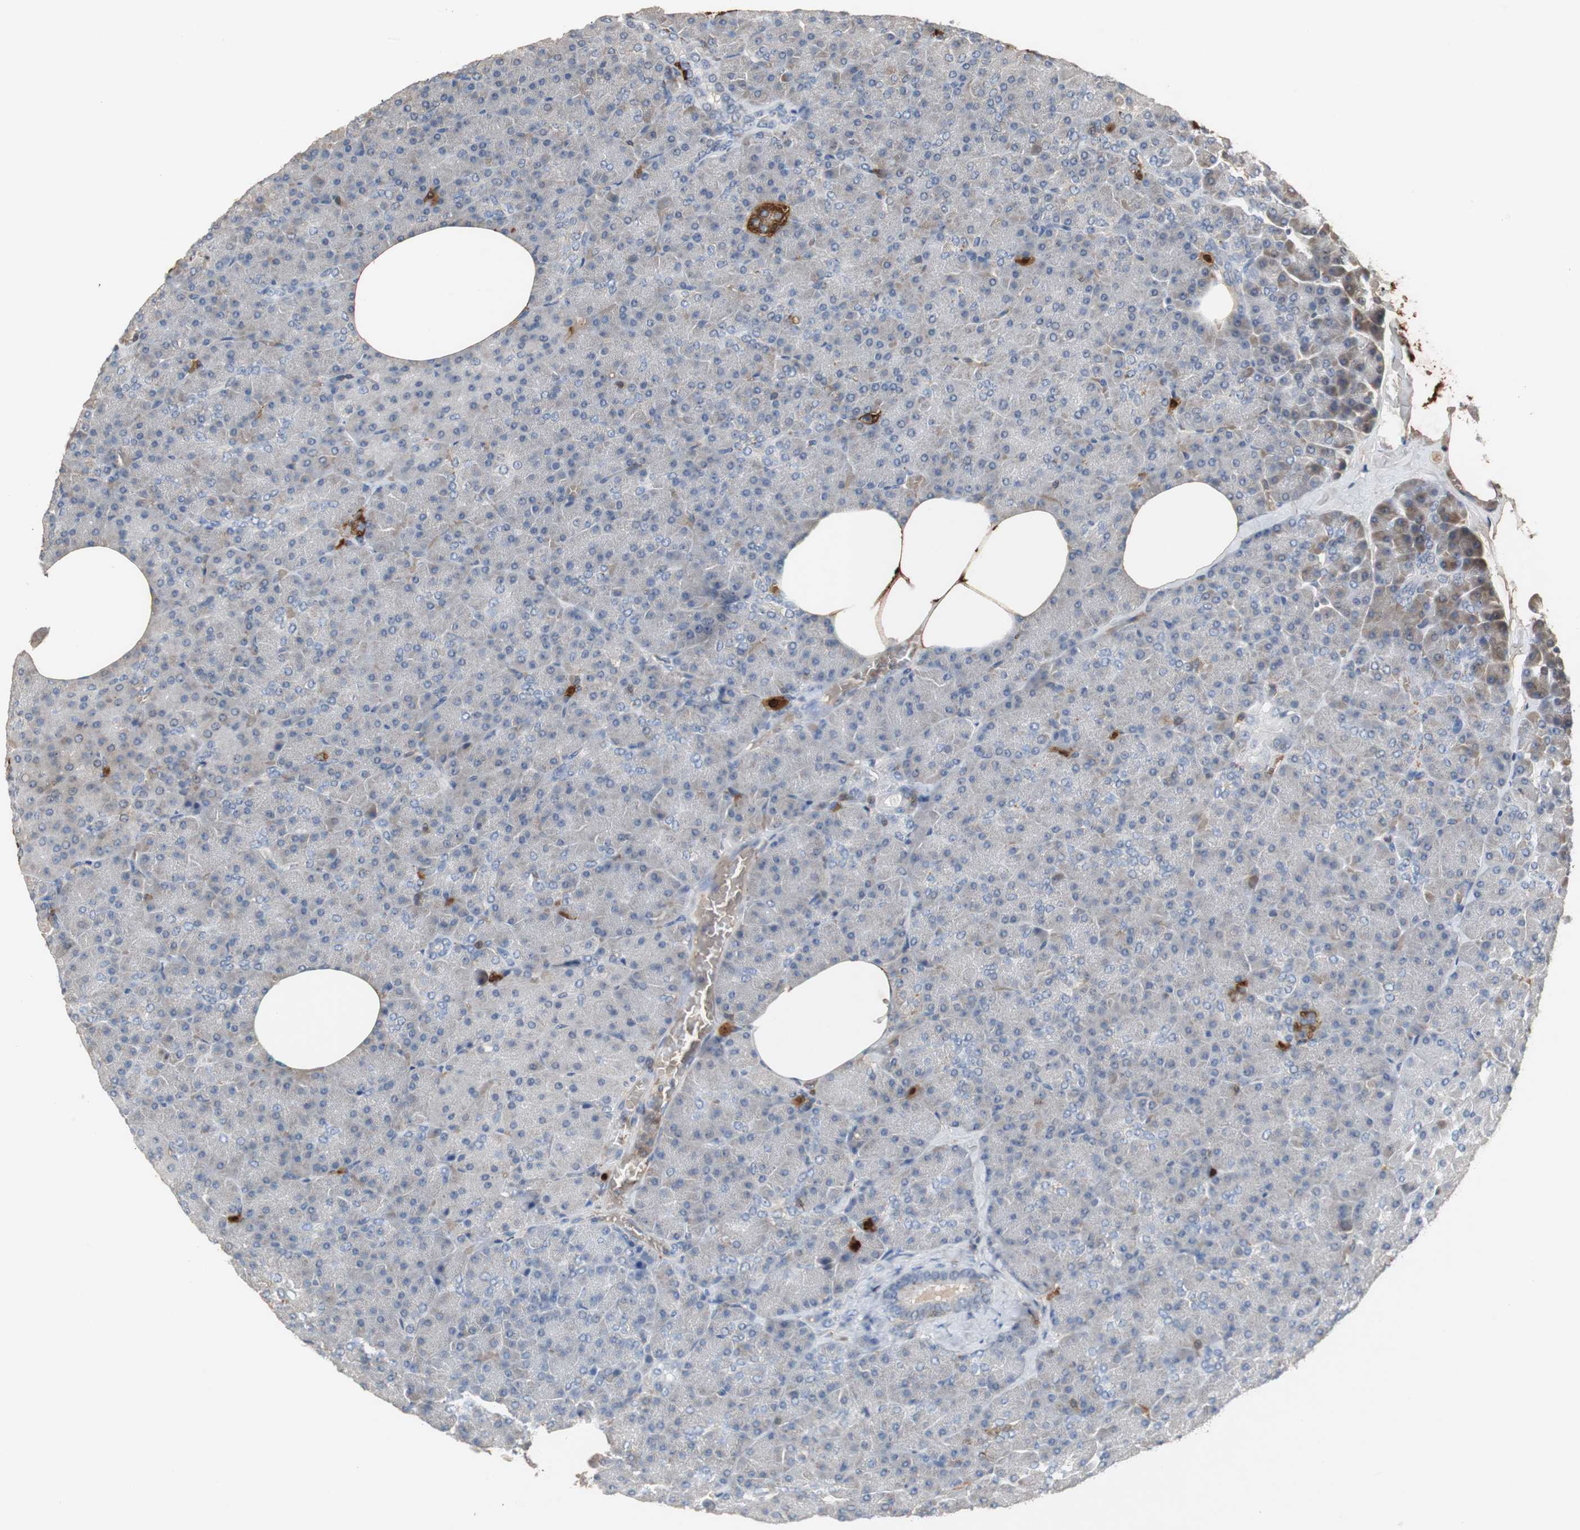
{"staining": {"intensity": "weak", "quantity": "<25%", "location": "cytoplasmic/membranous"}, "tissue": "pancreas", "cell_type": "Exocrine glandular cells", "image_type": "normal", "snomed": [{"axis": "morphology", "description": "Normal tissue, NOS"}, {"axis": "topography", "description": "Pancreas"}], "caption": "An IHC micrograph of unremarkable pancreas is shown. There is no staining in exocrine glandular cells of pancreas. (Immunohistochemistry, brightfield microscopy, high magnification).", "gene": "CALB2", "patient": {"sex": "female", "age": 35}}